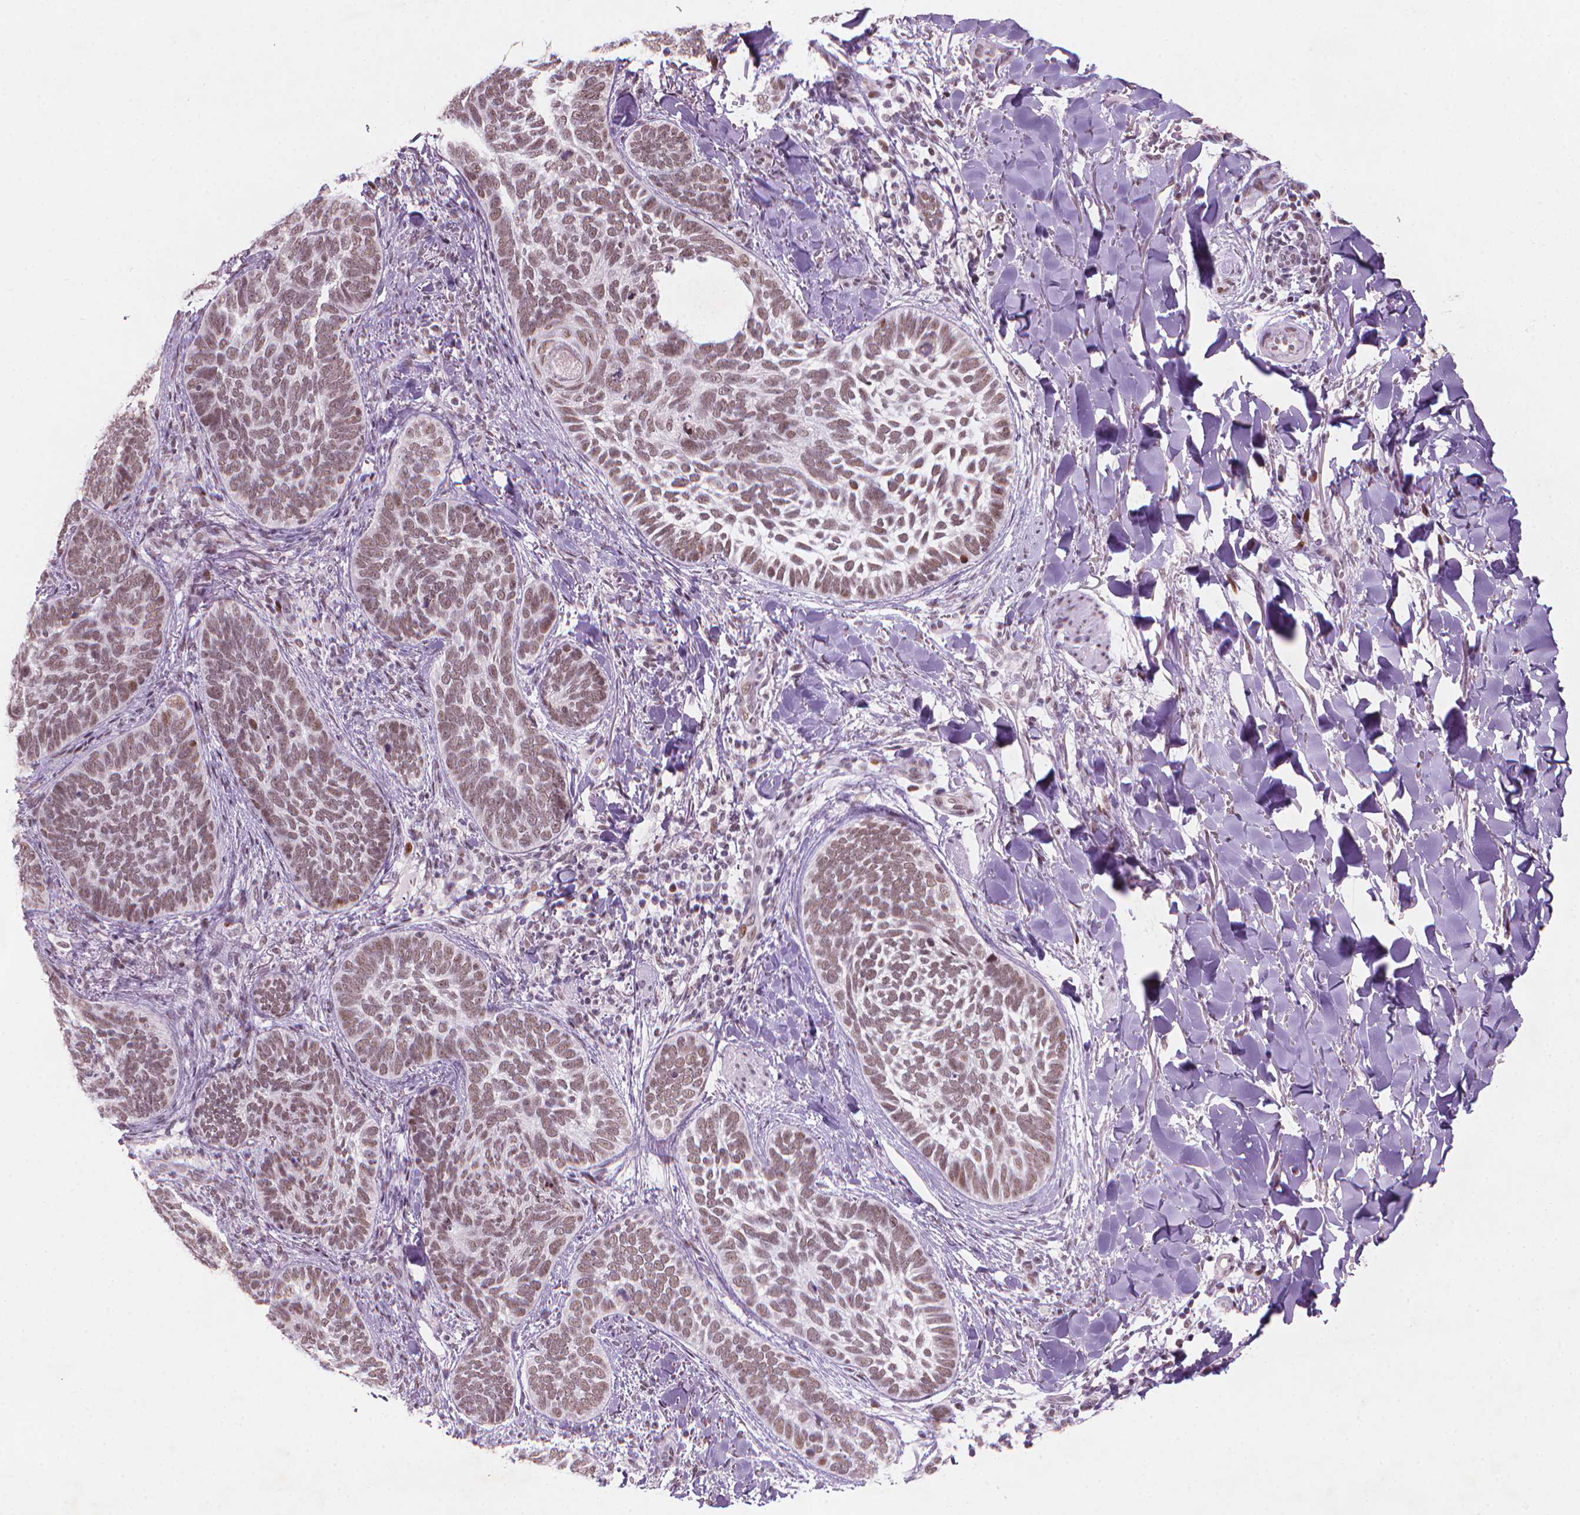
{"staining": {"intensity": "moderate", "quantity": ">75%", "location": "nuclear"}, "tissue": "skin cancer", "cell_type": "Tumor cells", "image_type": "cancer", "snomed": [{"axis": "morphology", "description": "Normal tissue, NOS"}, {"axis": "morphology", "description": "Basal cell carcinoma"}, {"axis": "topography", "description": "Skin"}], "caption": "Skin cancer (basal cell carcinoma) tissue reveals moderate nuclear expression in approximately >75% of tumor cells The staining was performed using DAB, with brown indicating positive protein expression. Nuclei are stained blue with hematoxylin.", "gene": "HES7", "patient": {"sex": "male", "age": 46}}